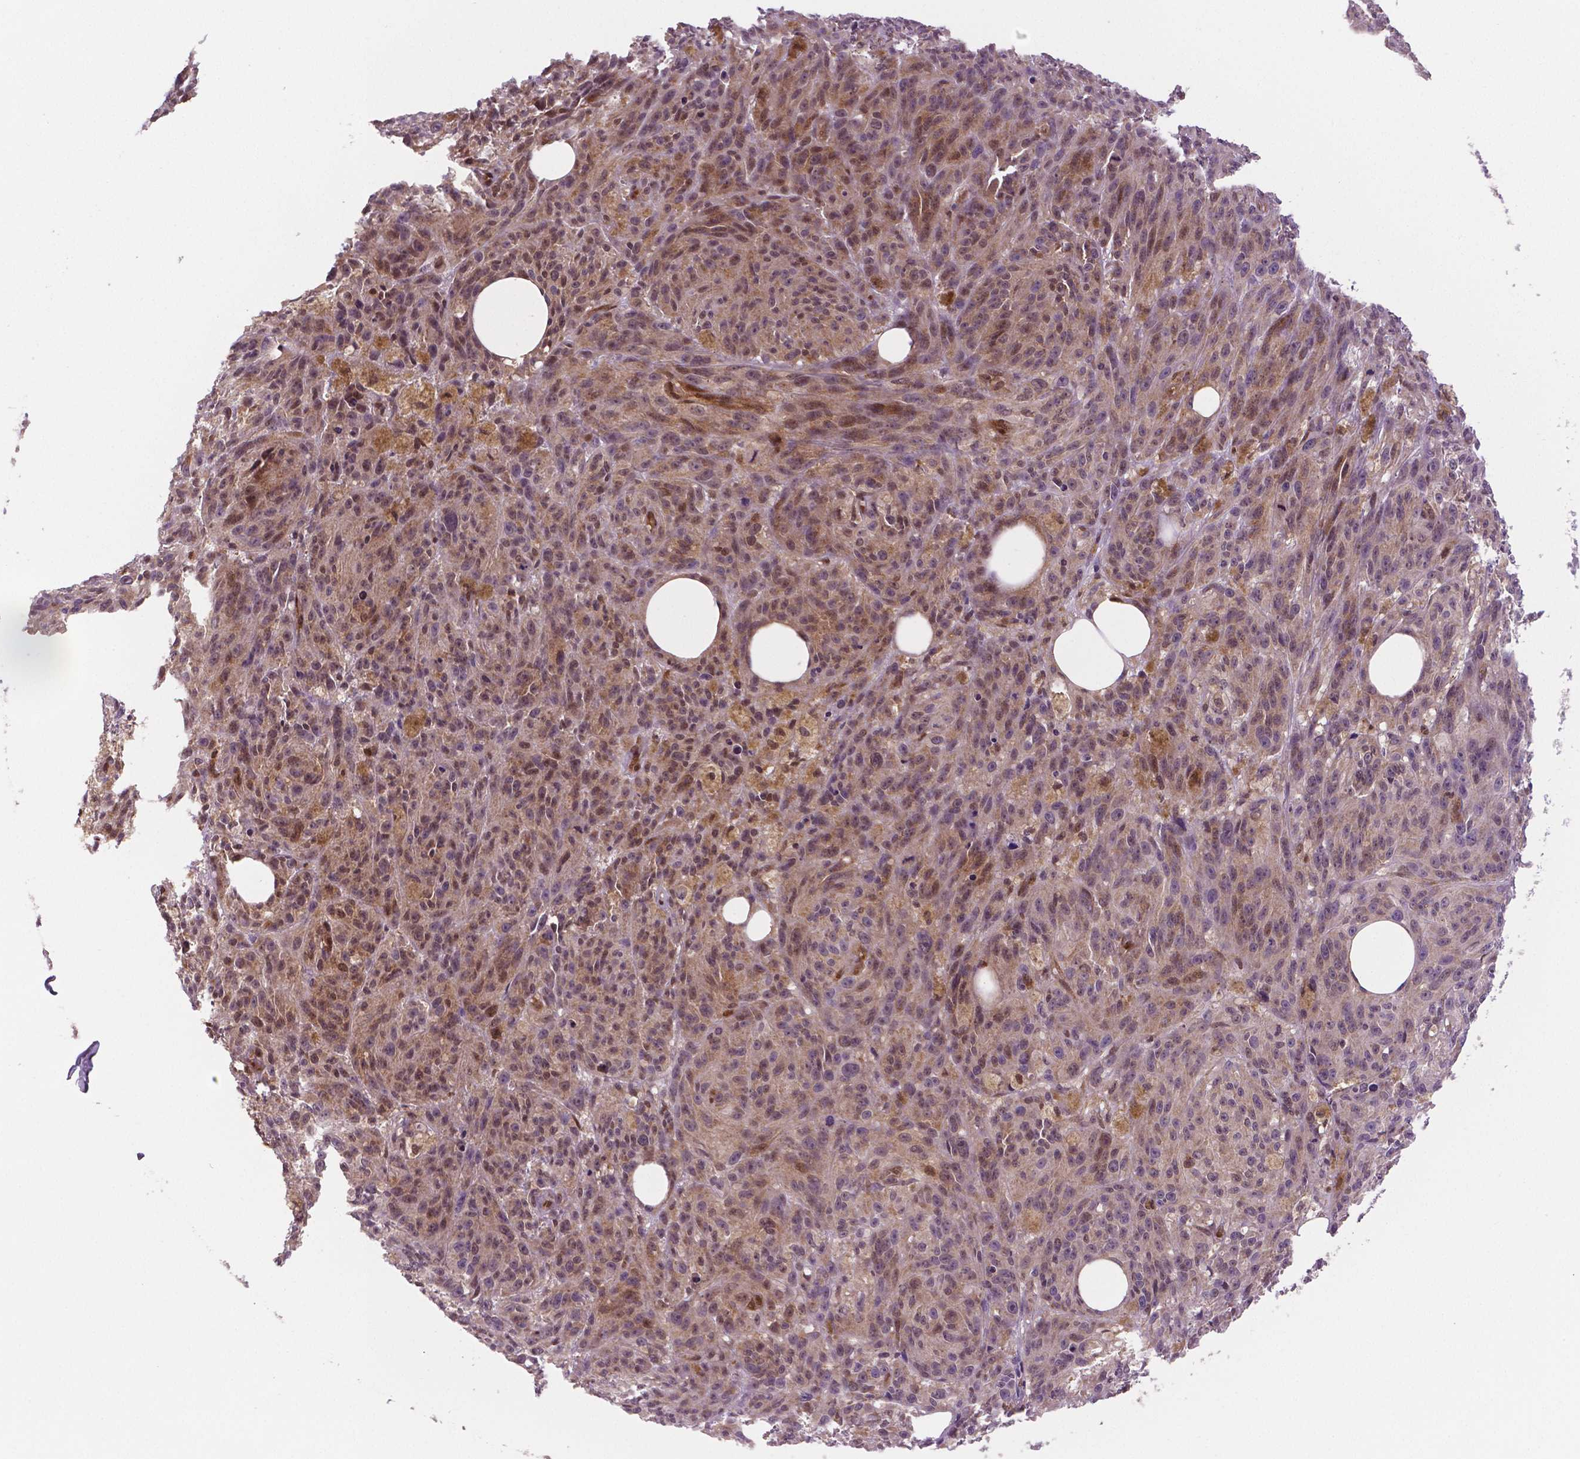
{"staining": {"intensity": "weak", "quantity": ">75%", "location": "cytoplasmic/membranous"}, "tissue": "melanoma", "cell_type": "Tumor cells", "image_type": "cancer", "snomed": [{"axis": "morphology", "description": "Malignant melanoma, NOS"}, {"axis": "topography", "description": "Skin"}], "caption": "Malignant melanoma stained with DAB (3,3'-diaminobenzidine) immunohistochemistry (IHC) reveals low levels of weak cytoplasmic/membranous expression in approximately >75% of tumor cells.", "gene": "STAT3", "patient": {"sex": "female", "age": 34}}